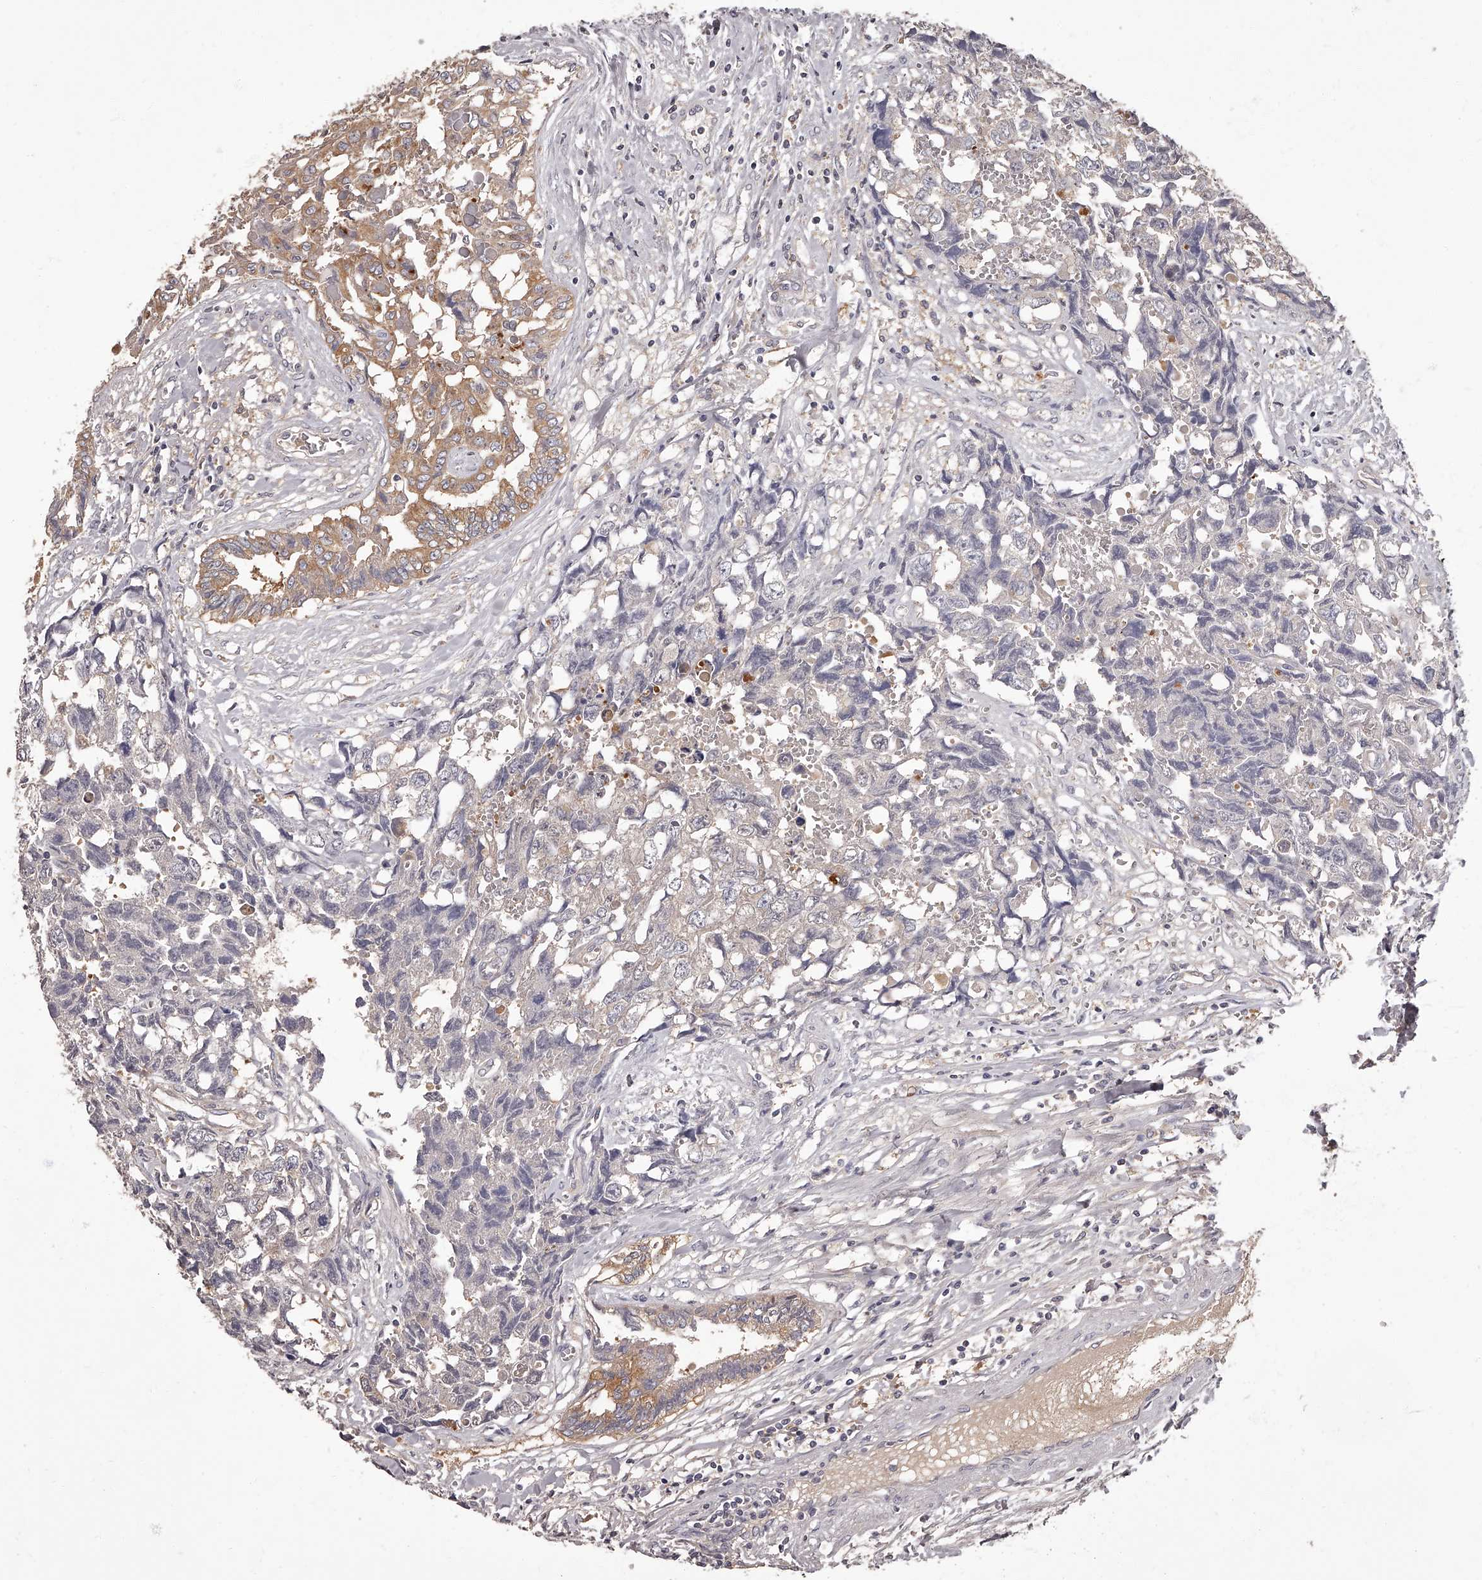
{"staining": {"intensity": "moderate", "quantity": "<25%", "location": "cytoplasmic/membranous"}, "tissue": "testis cancer", "cell_type": "Tumor cells", "image_type": "cancer", "snomed": [{"axis": "morphology", "description": "Carcinoma, Embryonal, NOS"}, {"axis": "topography", "description": "Testis"}], "caption": "Immunohistochemistry of human embryonal carcinoma (testis) demonstrates low levels of moderate cytoplasmic/membranous positivity in about <25% of tumor cells. Using DAB (3,3'-diaminobenzidine) (brown) and hematoxylin (blue) stains, captured at high magnification using brightfield microscopy.", "gene": "APEH", "patient": {"sex": "male", "age": 31}}